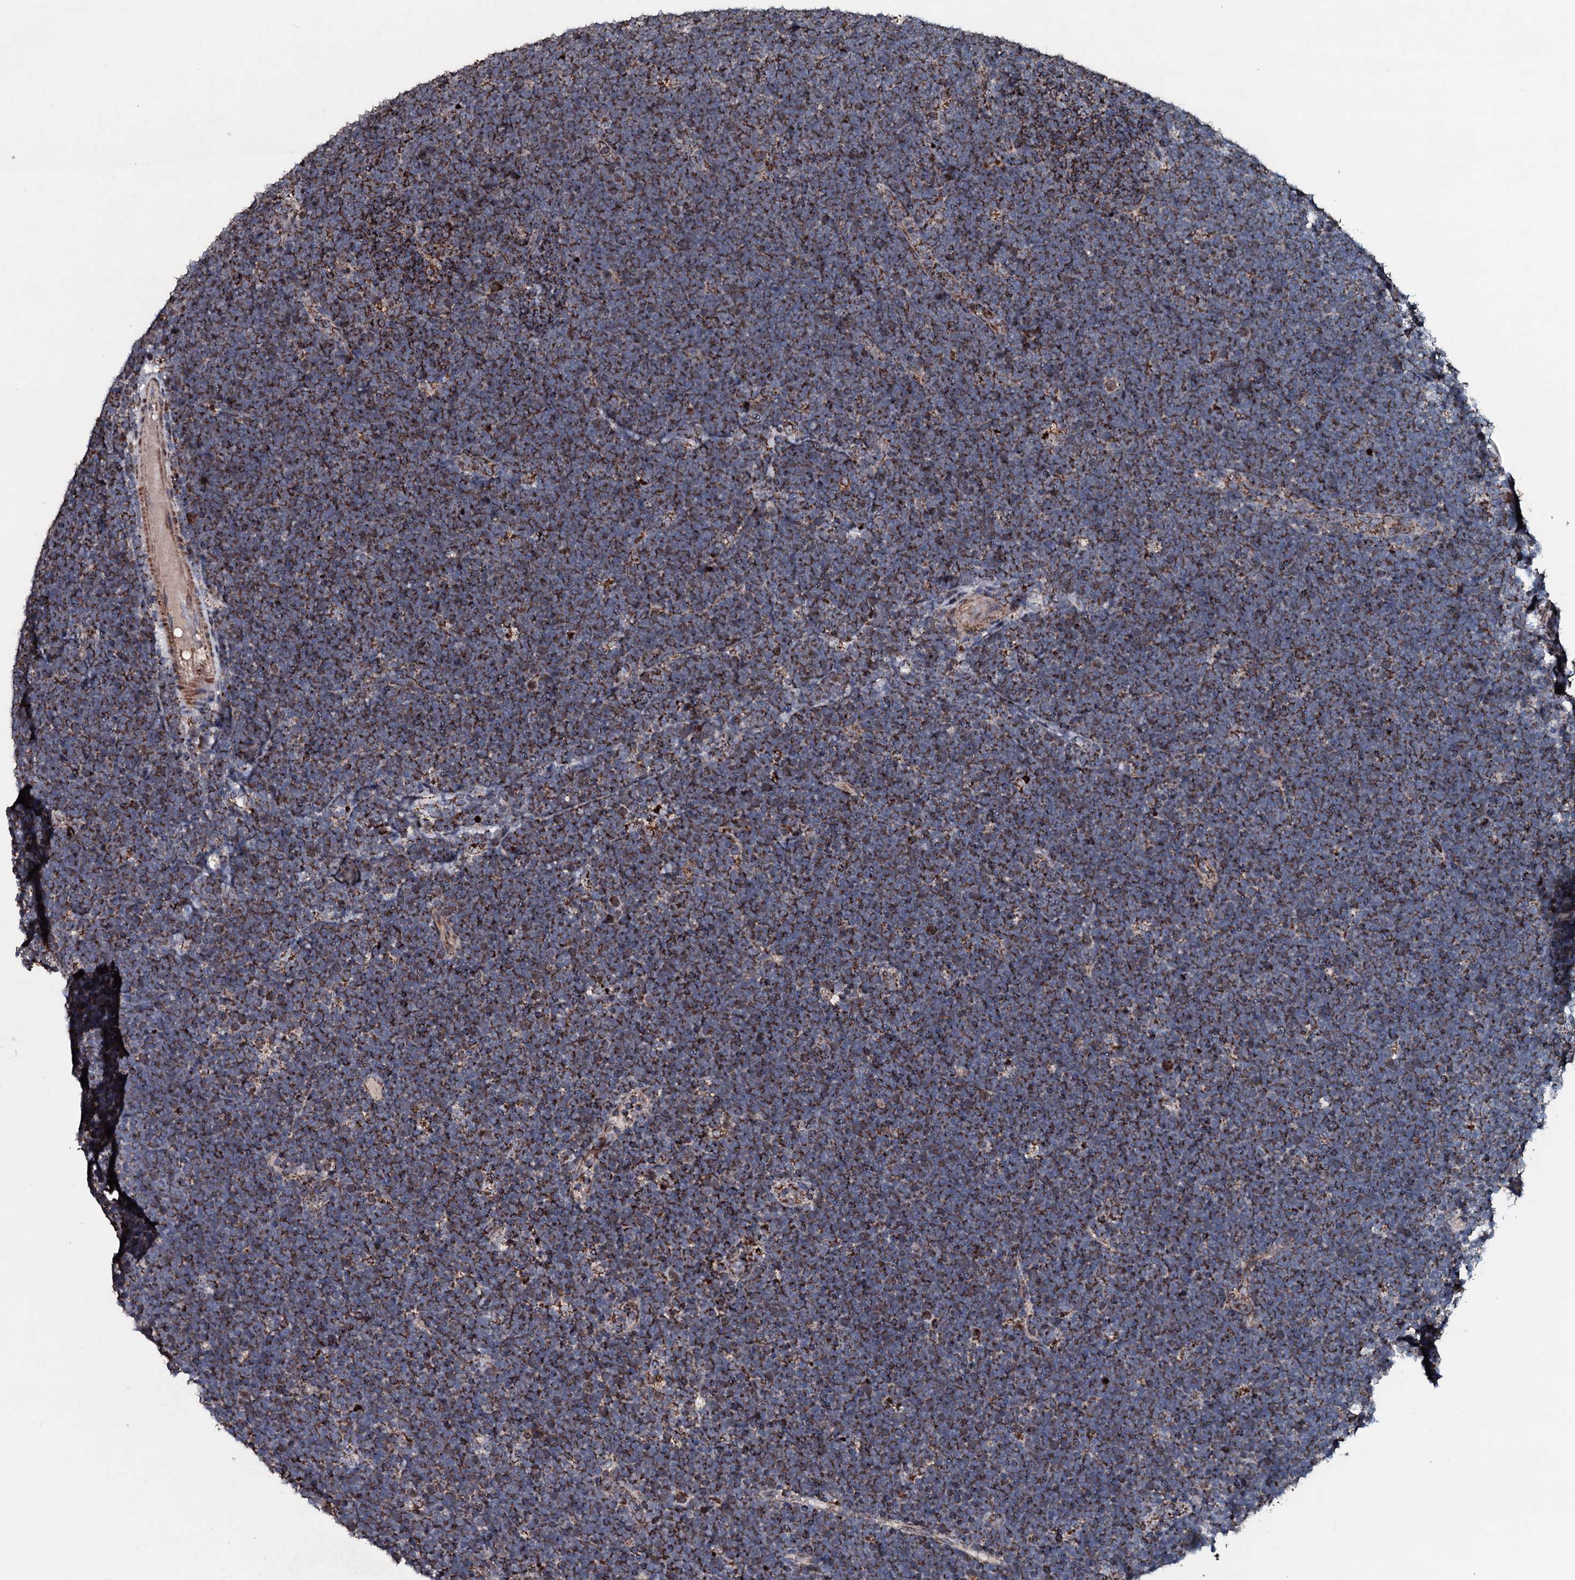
{"staining": {"intensity": "moderate", "quantity": ">75%", "location": "cytoplasmic/membranous"}, "tissue": "lymphoma", "cell_type": "Tumor cells", "image_type": "cancer", "snomed": [{"axis": "morphology", "description": "Malignant lymphoma, non-Hodgkin's type, High grade"}, {"axis": "topography", "description": "Lymph node"}], "caption": "Brown immunohistochemical staining in lymphoma reveals moderate cytoplasmic/membranous expression in about >75% of tumor cells.", "gene": "DYNC2I2", "patient": {"sex": "male", "age": 13}}